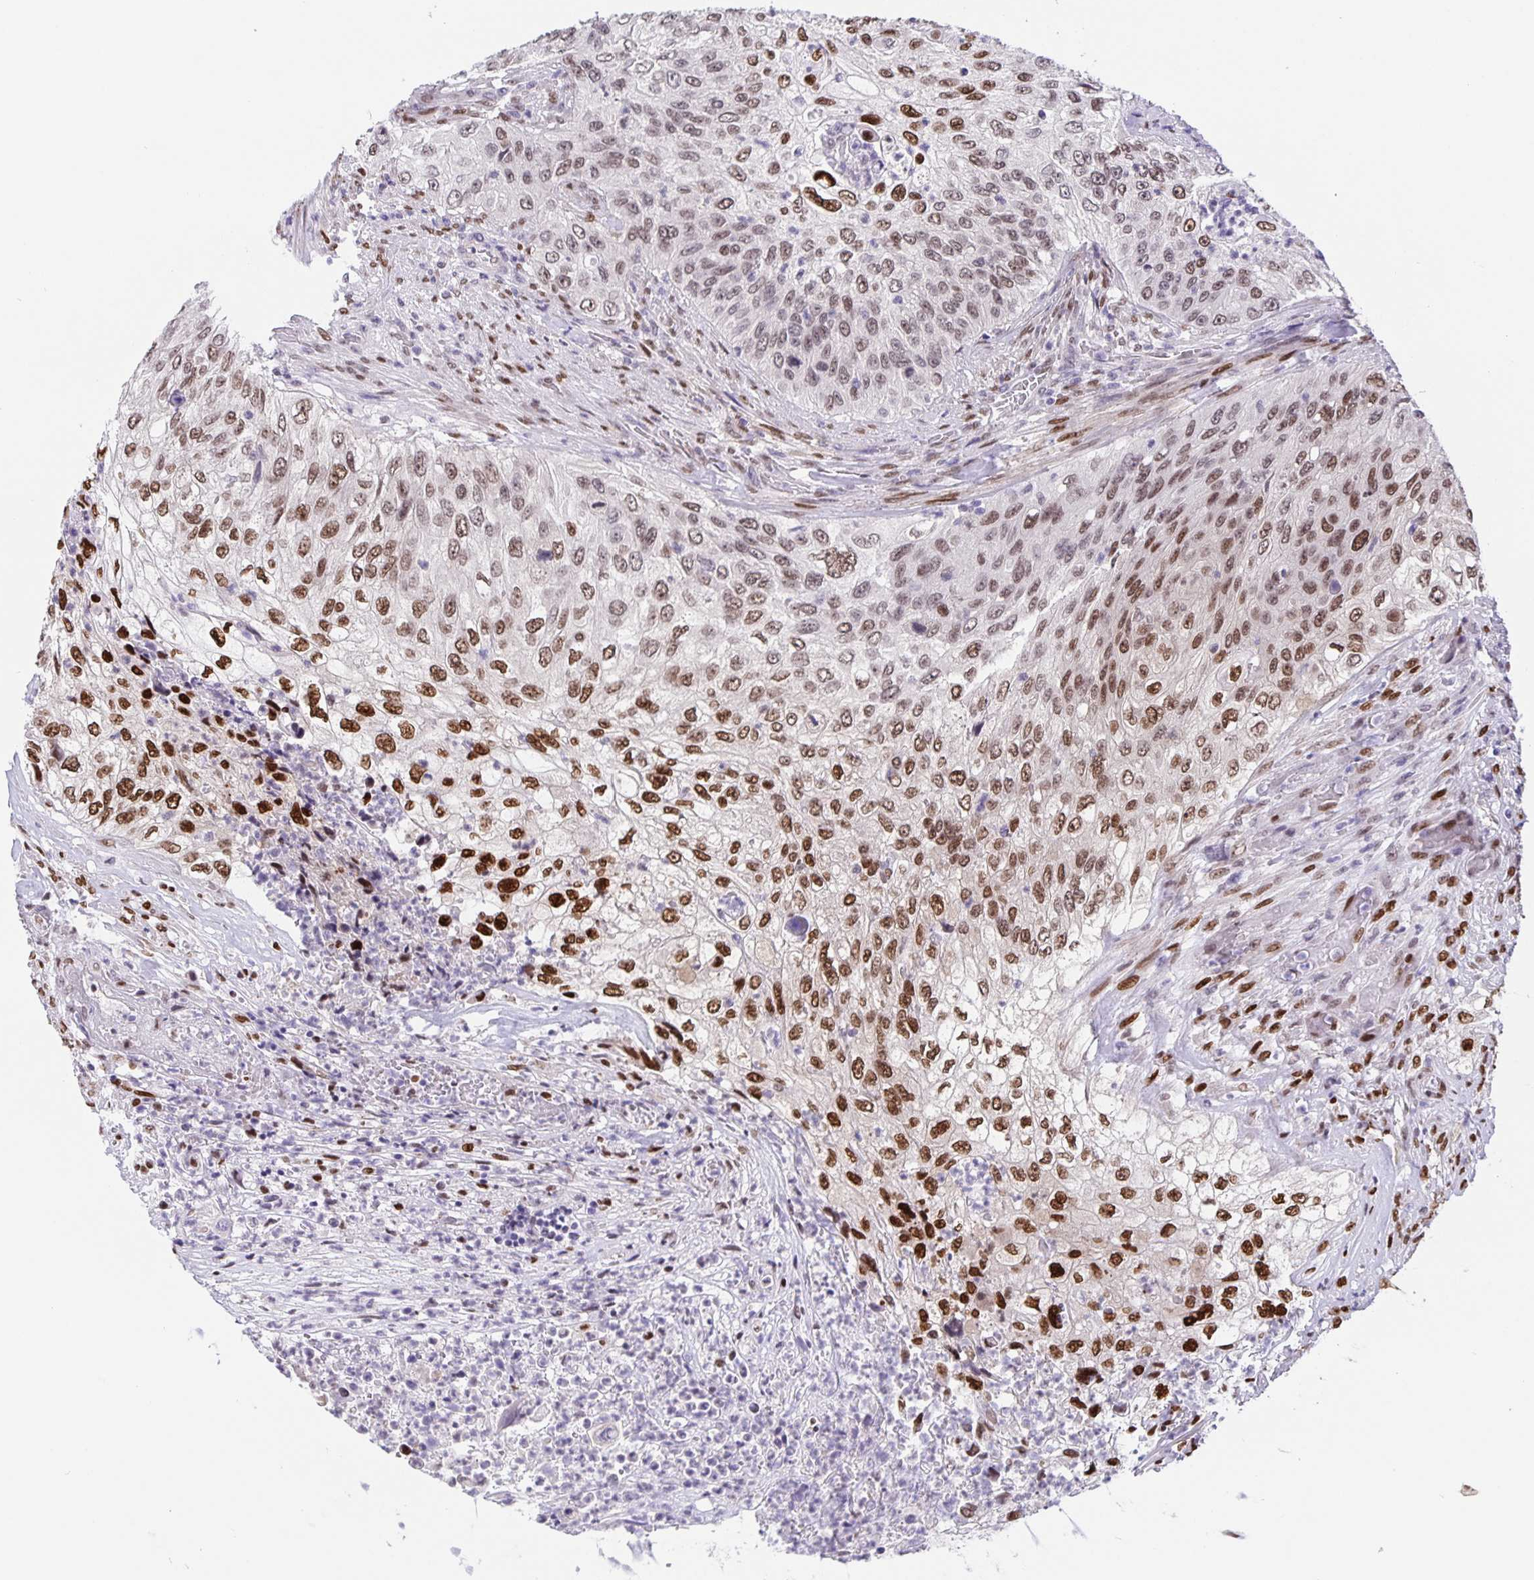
{"staining": {"intensity": "strong", "quantity": "25%-75%", "location": "nuclear"}, "tissue": "urothelial cancer", "cell_type": "Tumor cells", "image_type": "cancer", "snomed": [{"axis": "morphology", "description": "Urothelial carcinoma, High grade"}, {"axis": "topography", "description": "Urinary bladder"}], "caption": "Immunohistochemical staining of high-grade urothelial carcinoma reveals high levels of strong nuclear positivity in about 25%-75% of tumor cells.", "gene": "FOSL2", "patient": {"sex": "female", "age": 60}}